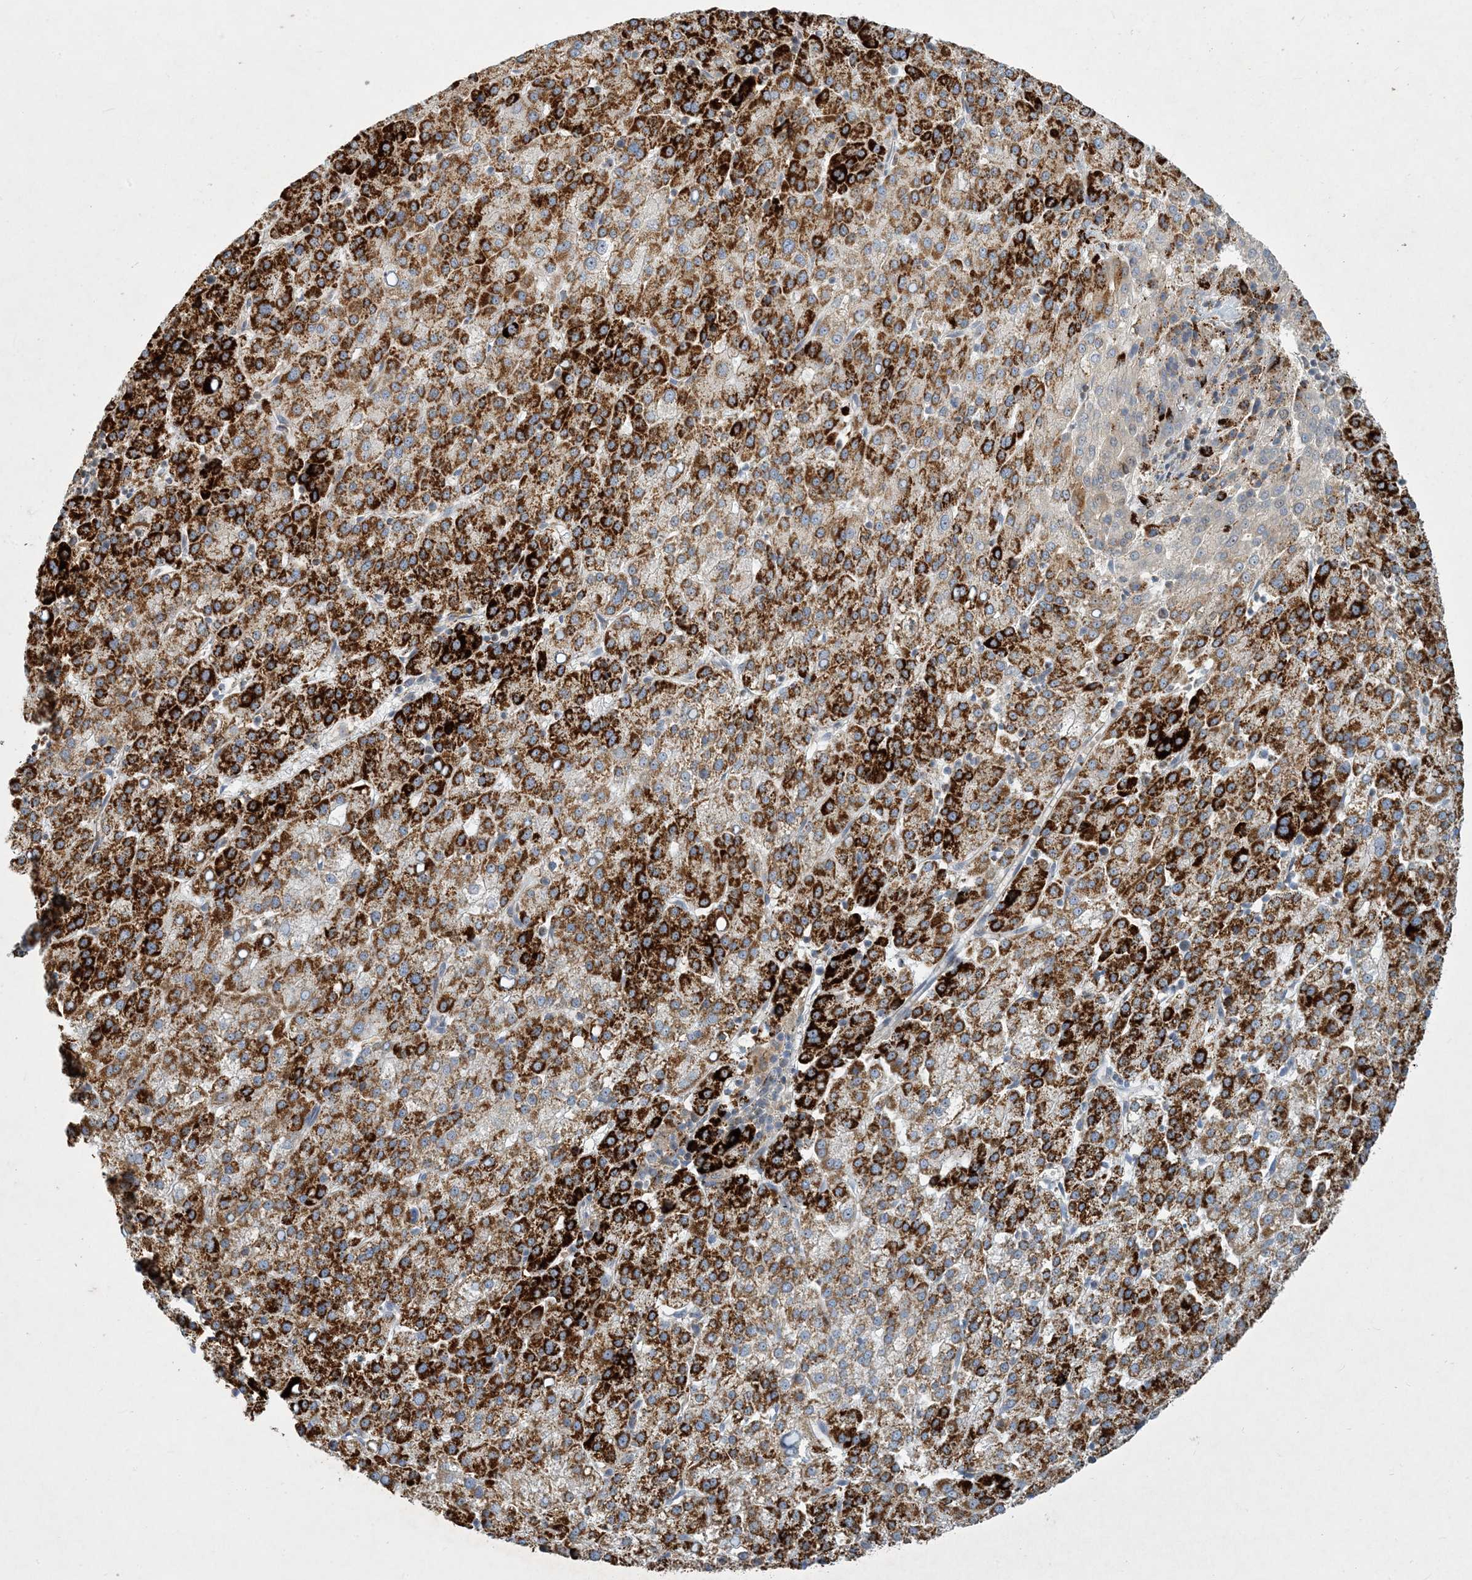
{"staining": {"intensity": "strong", "quantity": ">75%", "location": "cytoplasmic/membranous"}, "tissue": "liver cancer", "cell_type": "Tumor cells", "image_type": "cancer", "snomed": [{"axis": "morphology", "description": "Carcinoma, Hepatocellular, NOS"}, {"axis": "topography", "description": "Liver"}], "caption": "Liver hepatocellular carcinoma stained with a protein marker reveals strong staining in tumor cells.", "gene": "LTN1", "patient": {"sex": "female", "age": 58}}